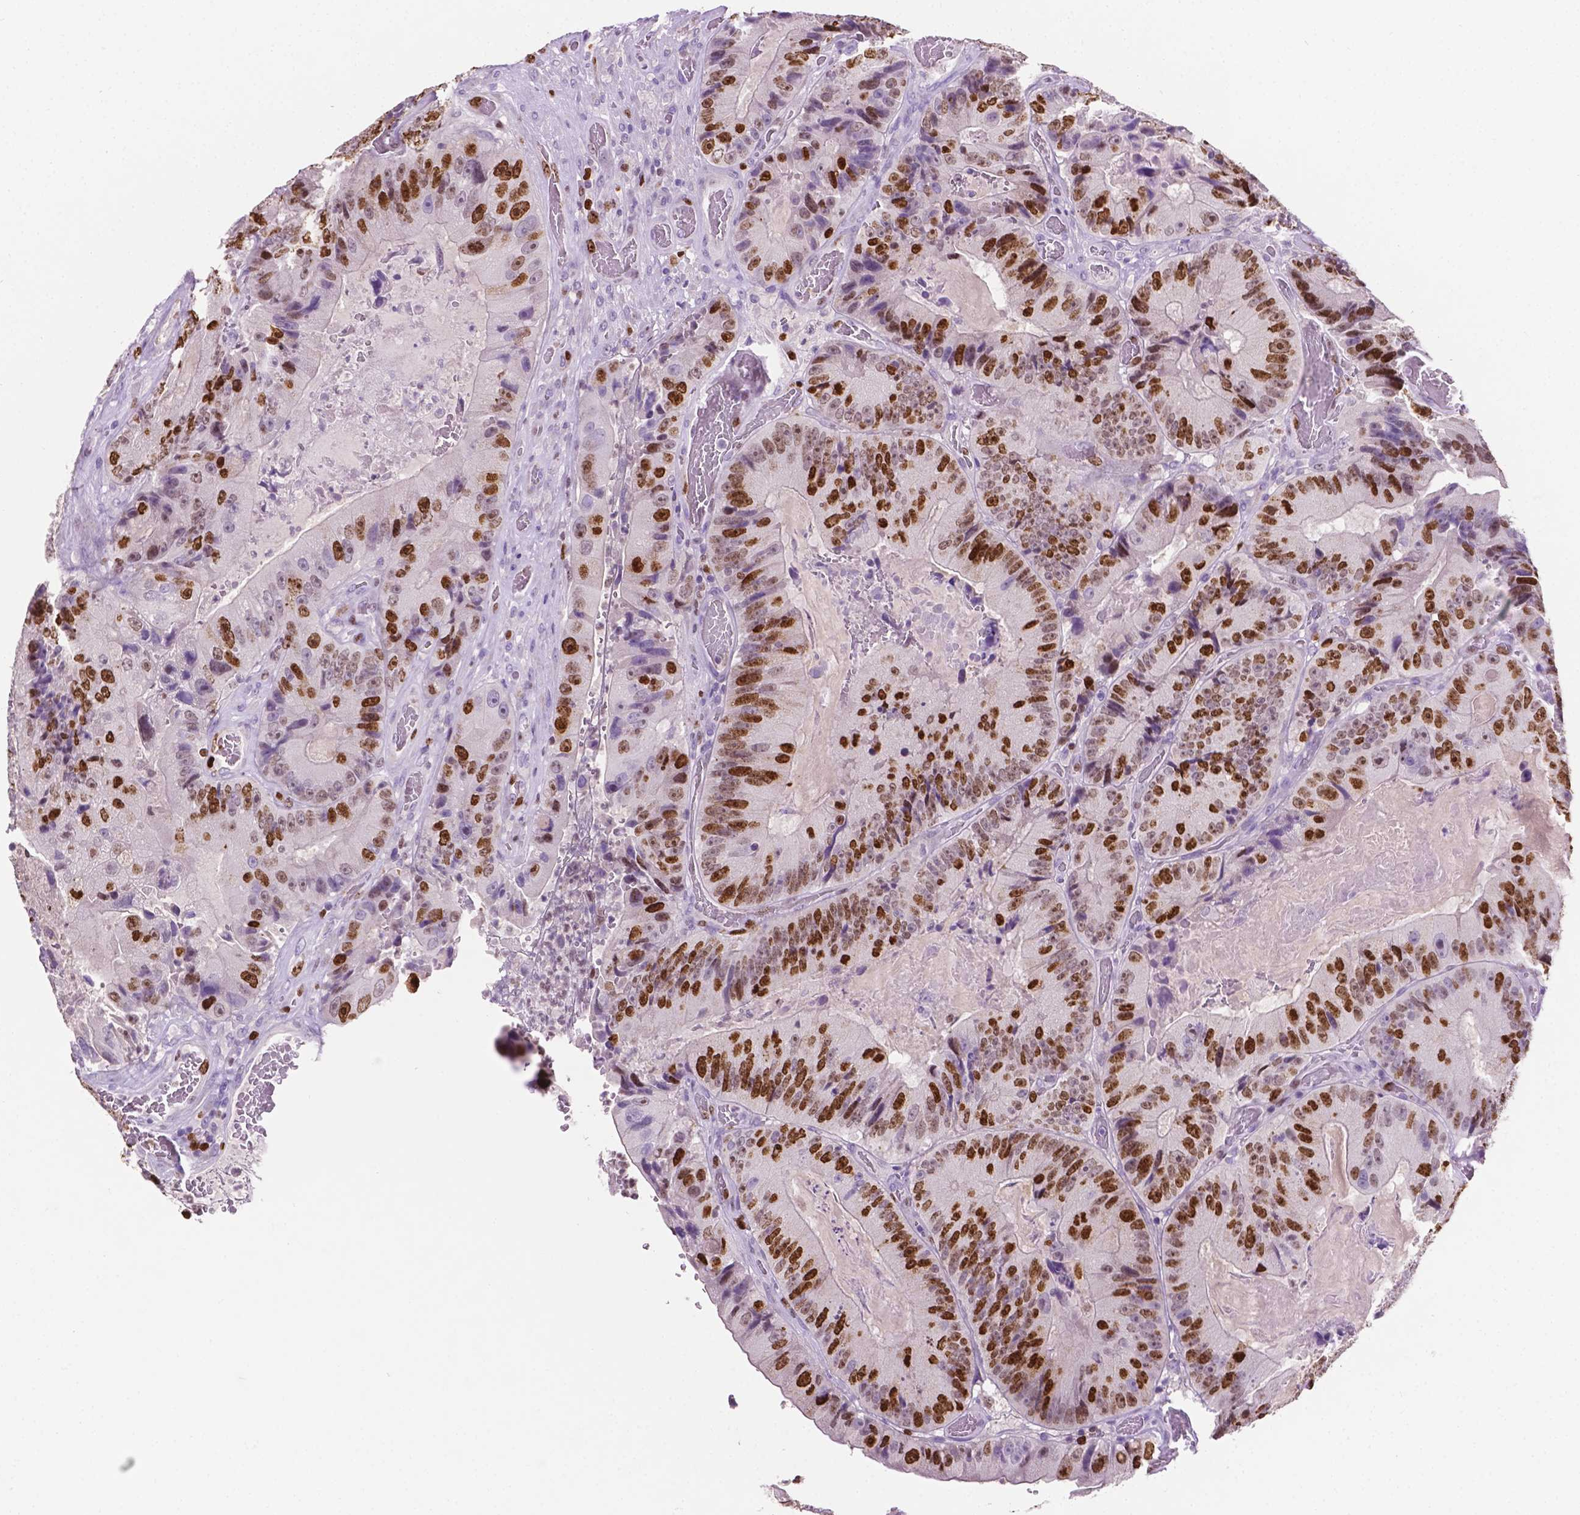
{"staining": {"intensity": "moderate", "quantity": "25%-75%", "location": "nuclear"}, "tissue": "colorectal cancer", "cell_type": "Tumor cells", "image_type": "cancer", "snomed": [{"axis": "morphology", "description": "Adenocarcinoma, NOS"}, {"axis": "topography", "description": "Colon"}], "caption": "Protein expression analysis of human colorectal adenocarcinoma reveals moderate nuclear expression in approximately 25%-75% of tumor cells.", "gene": "SIAH2", "patient": {"sex": "female", "age": 86}}